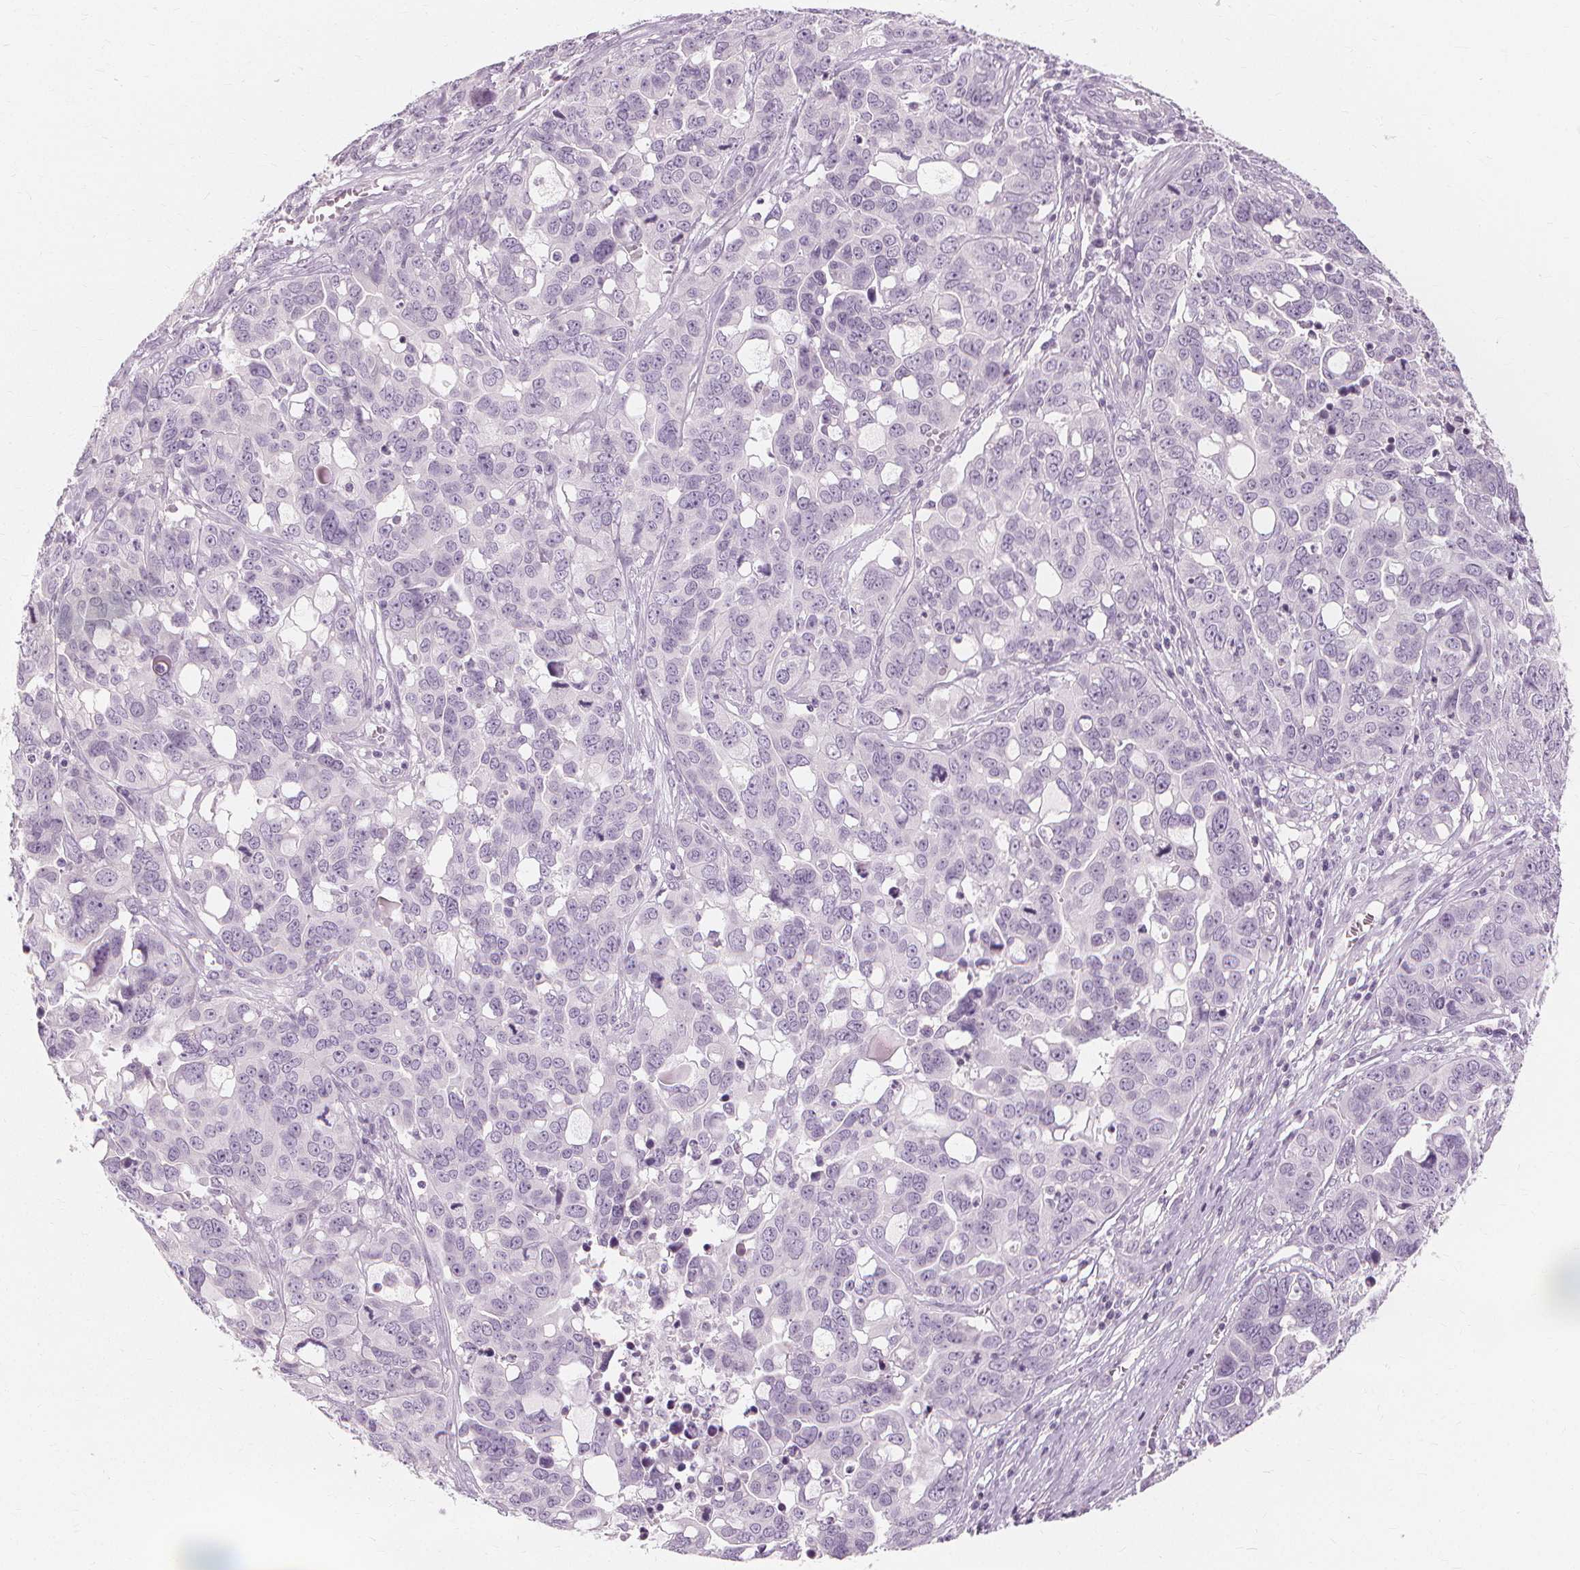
{"staining": {"intensity": "negative", "quantity": "none", "location": "none"}, "tissue": "ovarian cancer", "cell_type": "Tumor cells", "image_type": "cancer", "snomed": [{"axis": "morphology", "description": "Carcinoma, endometroid"}, {"axis": "topography", "description": "Ovary"}], "caption": "The IHC photomicrograph has no significant staining in tumor cells of endometroid carcinoma (ovarian) tissue.", "gene": "MUC12", "patient": {"sex": "female", "age": 78}}